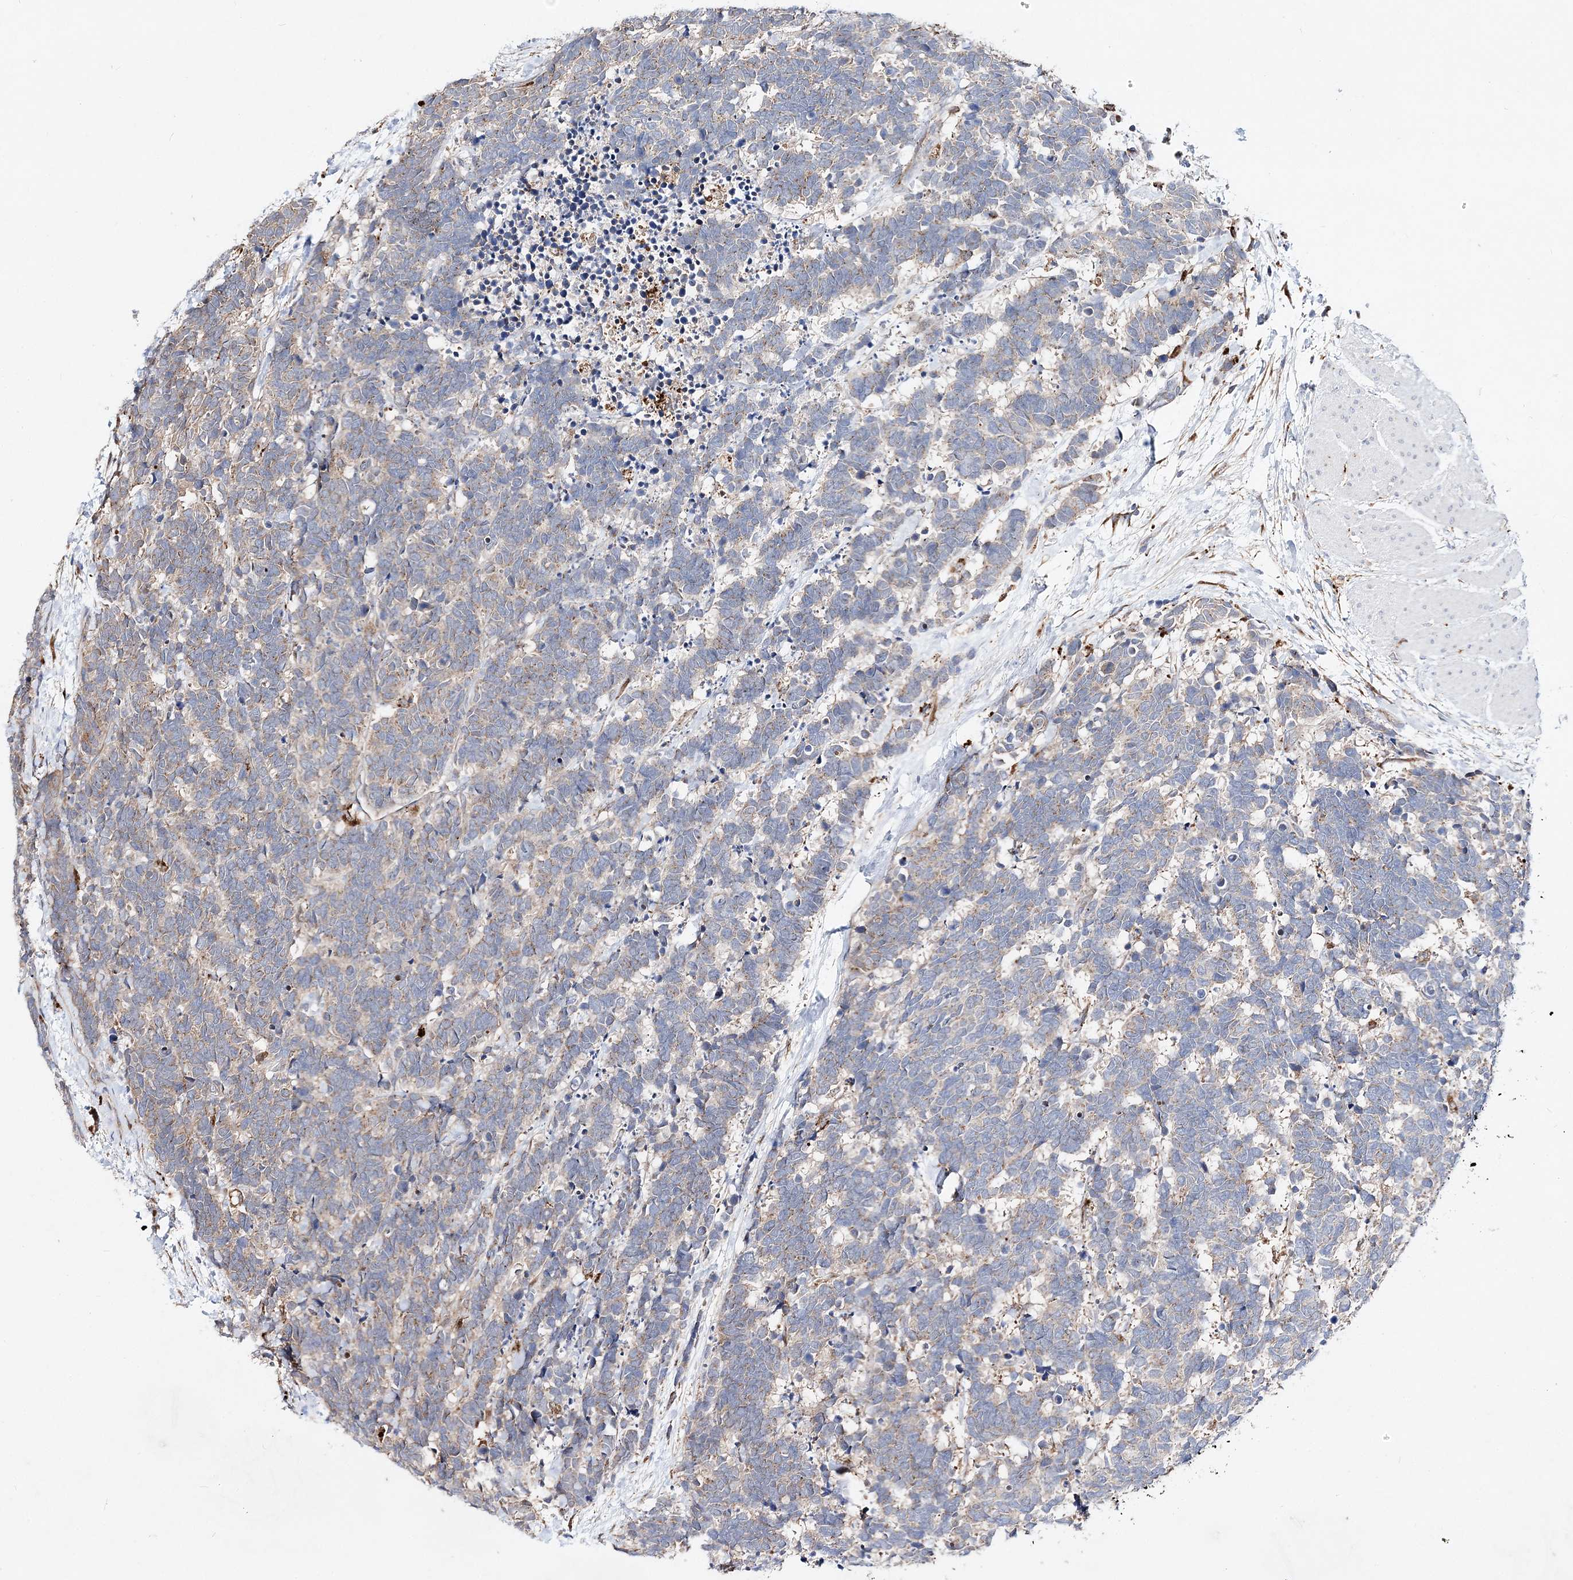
{"staining": {"intensity": "weak", "quantity": "25%-75%", "location": "cytoplasmic/membranous"}, "tissue": "carcinoid", "cell_type": "Tumor cells", "image_type": "cancer", "snomed": [{"axis": "morphology", "description": "Carcinoma, NOS"}, {"axis": "morphology", "description": "Carcinoid, malignant, NOS"}, {"axis": "topography", "description": "Urinary bladder"}], "caption": "Immunohistochemical staining of carcinoma exhibits low levels of weak cytoplasmic/membranous protein positivity in about 25%-75% of tumor cells. (DAB IHC, brown staining for protein, blue staining for nuclei).", "gene": "C3orf38", "patient": {"sex": "male", "age": 57}}